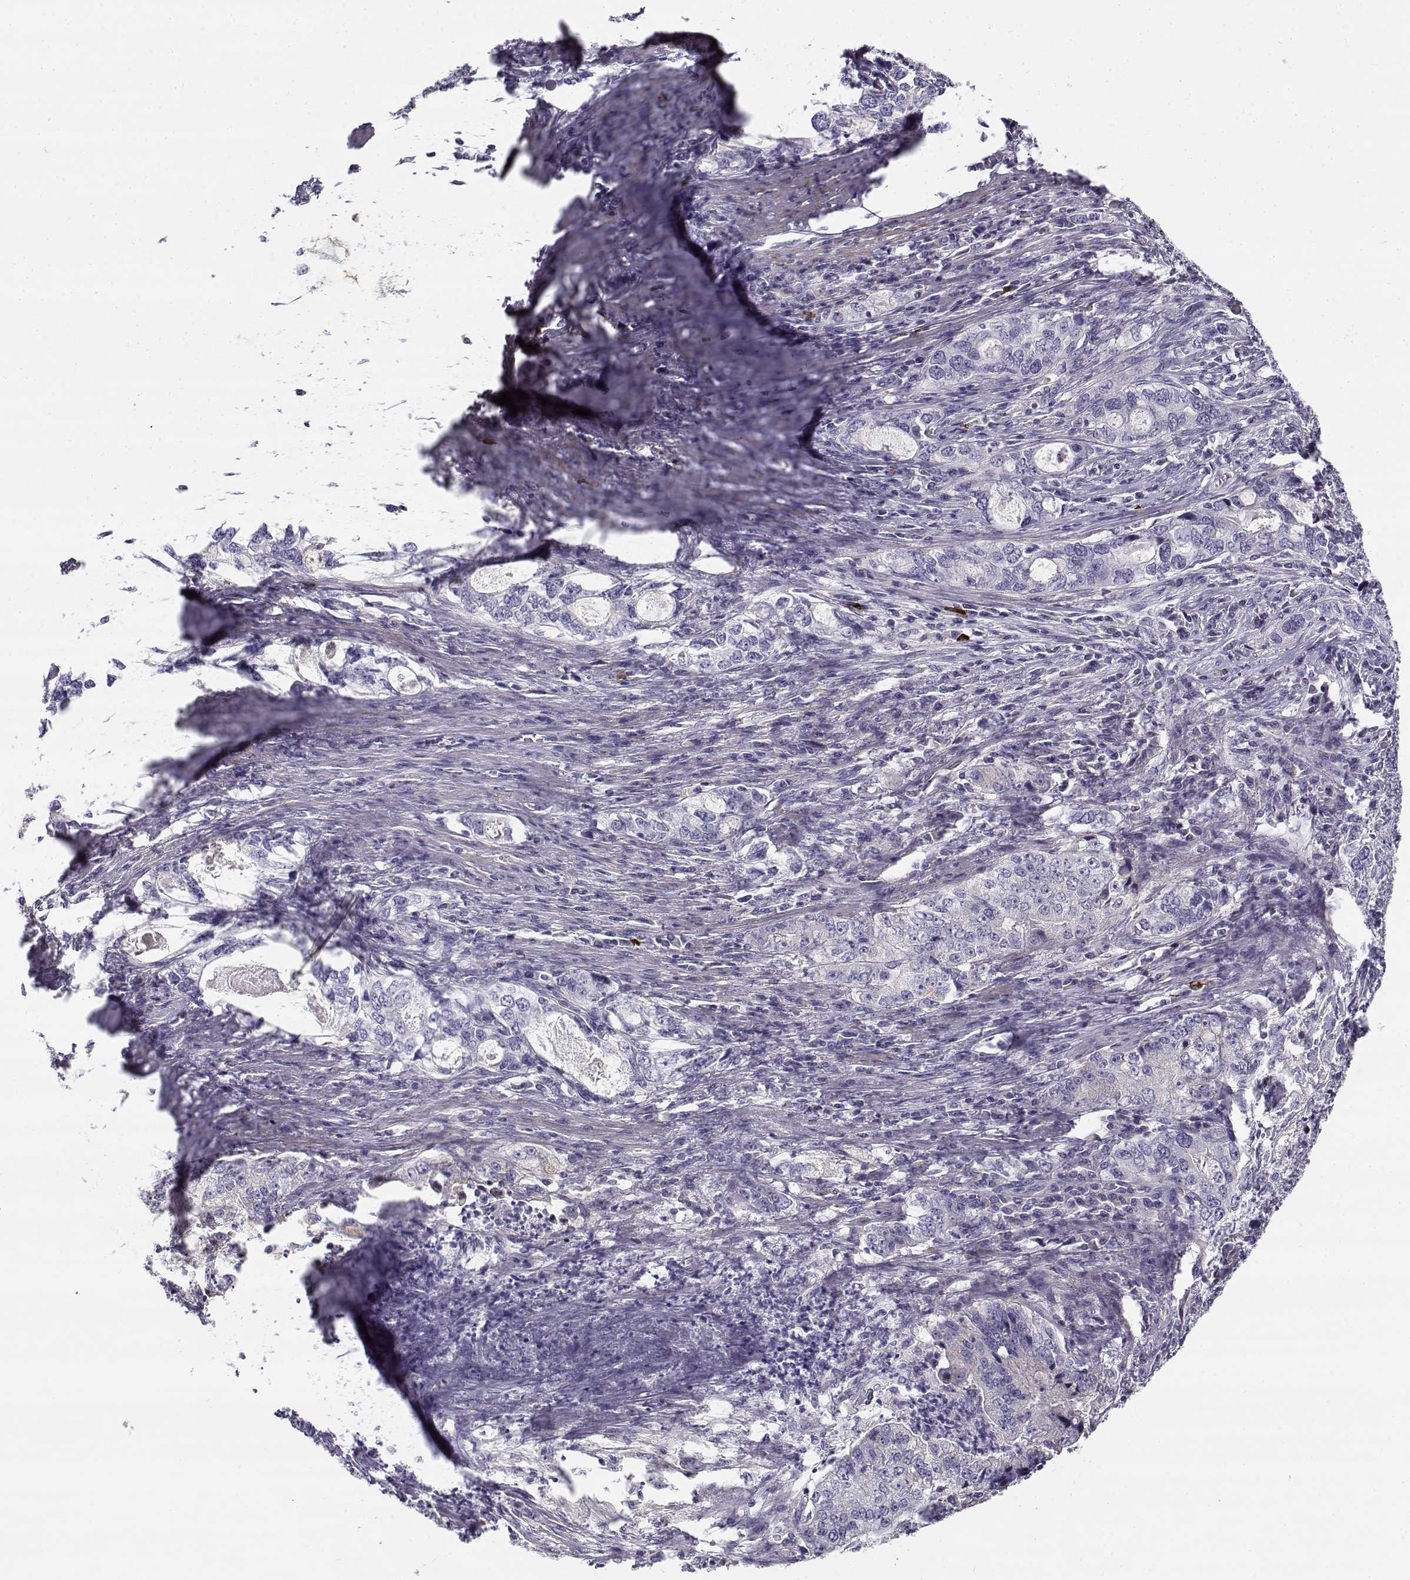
{"staining": {"intensity": "negative", "quantity": "none", "location": "none"}, "tissue": "stomach cancer", "cell_type": "Tumor cells", "image_type": "cancer", "snomed": [{"axis": "morphology", "description": "Adenocarcinoma, NOS"}, {"axis": "topography", "description": "Stomach, lower"}], "caption": "The histopathology image reveals no significant positivity in tumor cells of stomach cancer.", "gene": "CREB3L3", "patient": {"sex": "female", "age": 72}}